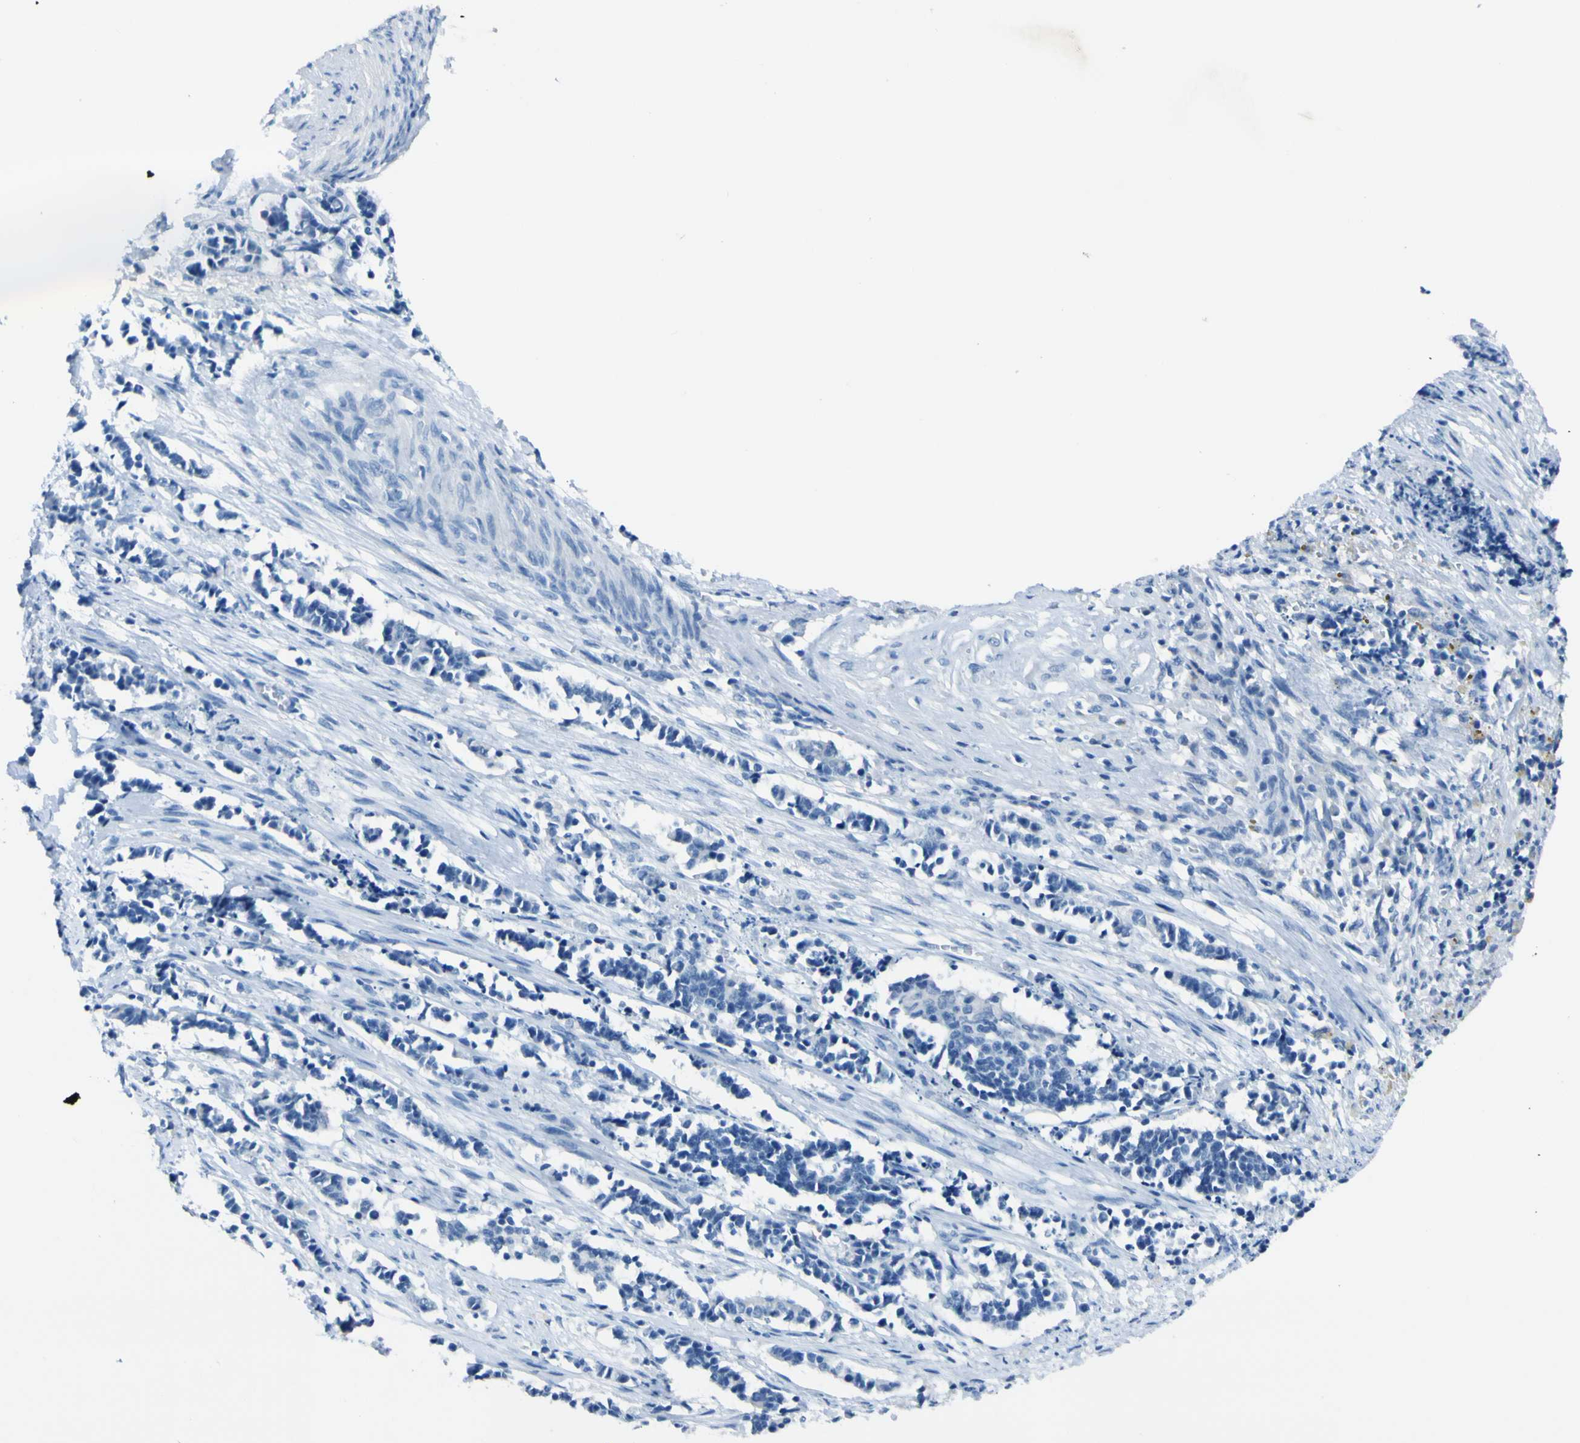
{"staining": {"intensity": "negative", "quantity": "none", "location": "none"}, "tissue": "cervical cancer", "cell_type": "Tumor cells", "image_type": "cancer", "snomed": [{"axis": "morphology", "description": "Normal tissue, NOS"}, {"axis": "morphology", "description": "Squamous cell carcinoma, NOS"}, {"axis": "topography", "description": "Cervix"}], "caption": "An immunohistochemistry (IHC) photomicrograph of squamous cell carcinoma (cervical) is shown. There is no staining in tumor cells of squamous cell carcinoma (cervical).", "gene": "PHKG1", "patient": {"sex": "female", "age": 35}}